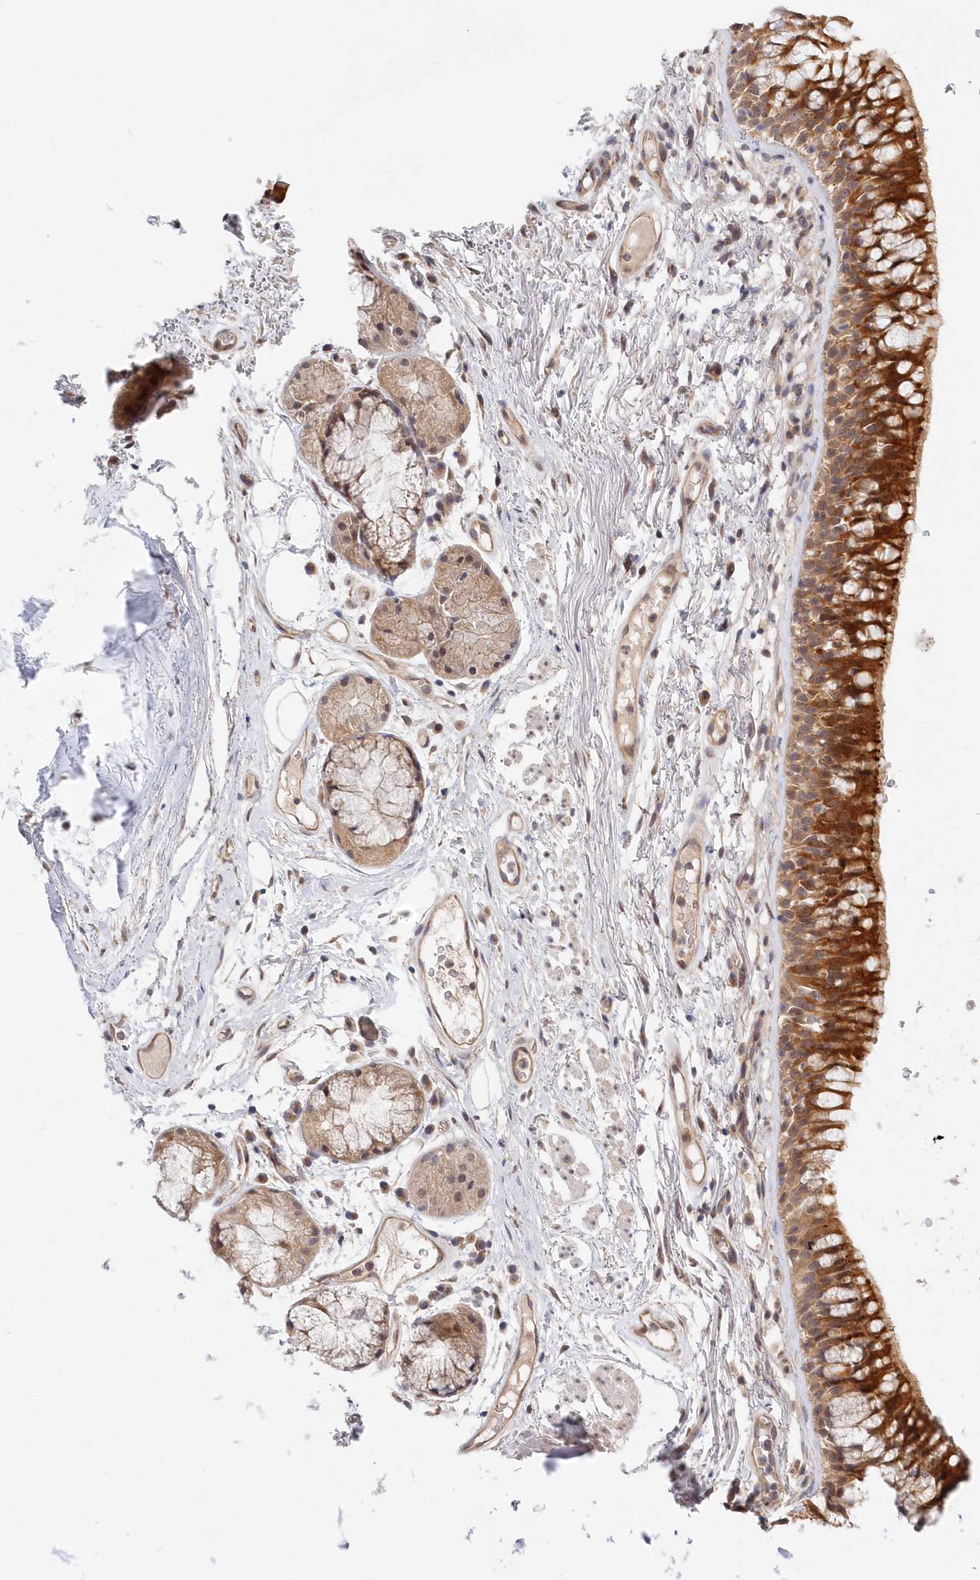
{"staining": {"intensity": "strong", "quantity": ">75%", "location": "cytoplasmic/membranous"}, "tissue": "bronchus", "cell_type": "Respiratory epithelial cells", "image_type": "normal", "snomed": [{"axis": "morphology", "description": "Normal tissue, NOS"}, {"axis": "topography", "description": "Cartilage tissue"}, {"axis": "topography", "description": "Bronchus"}], "caption": "Protein expression analysis of unremarkable bronchus shows strong cytoplasmic/membranous staining in approximately >75% of respiratory epithelial cells.", "gene": "KATNA1", "patient": {"sex": "female", "age": 73}}